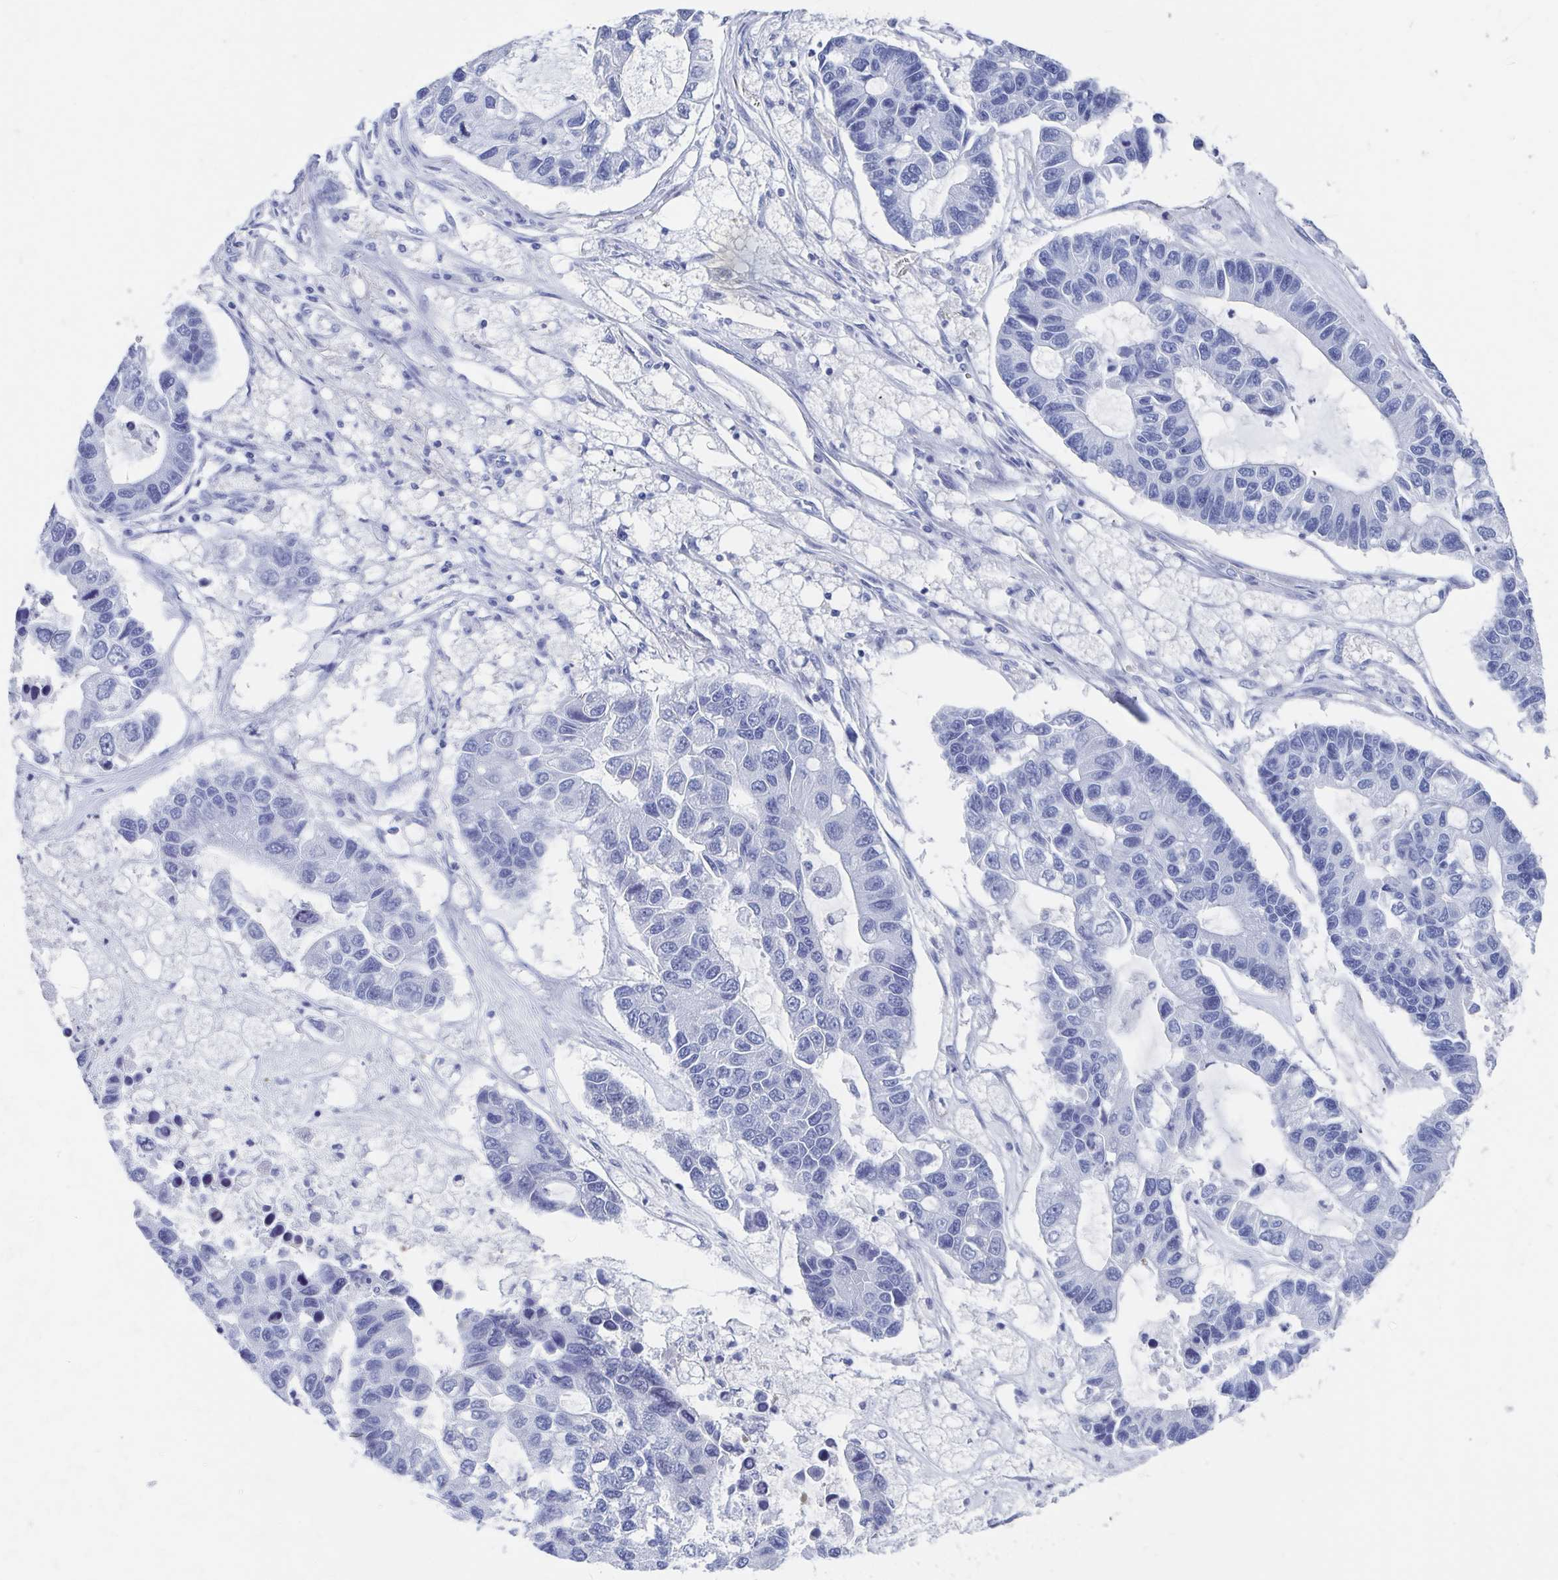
{"staining": {"intensity": "negative", "quantity": "none", "location": "none"}, "tissue": "lung cancer", "cell_type": "Tumor cells", "image_type": "cancer", "snomed": [{"axis": "morphology", "description": "Adenocarcinoma, NOS"}, {"axis": "topography", "description": "Bronchus"}, {"axis": "topography", "description": "Lung"}], "caption": "There is no significant positivity in tumor cells of lung adenocarcinoma.", "gene": "C10orf53", "patient": {"sex": "female", "age": 51}}